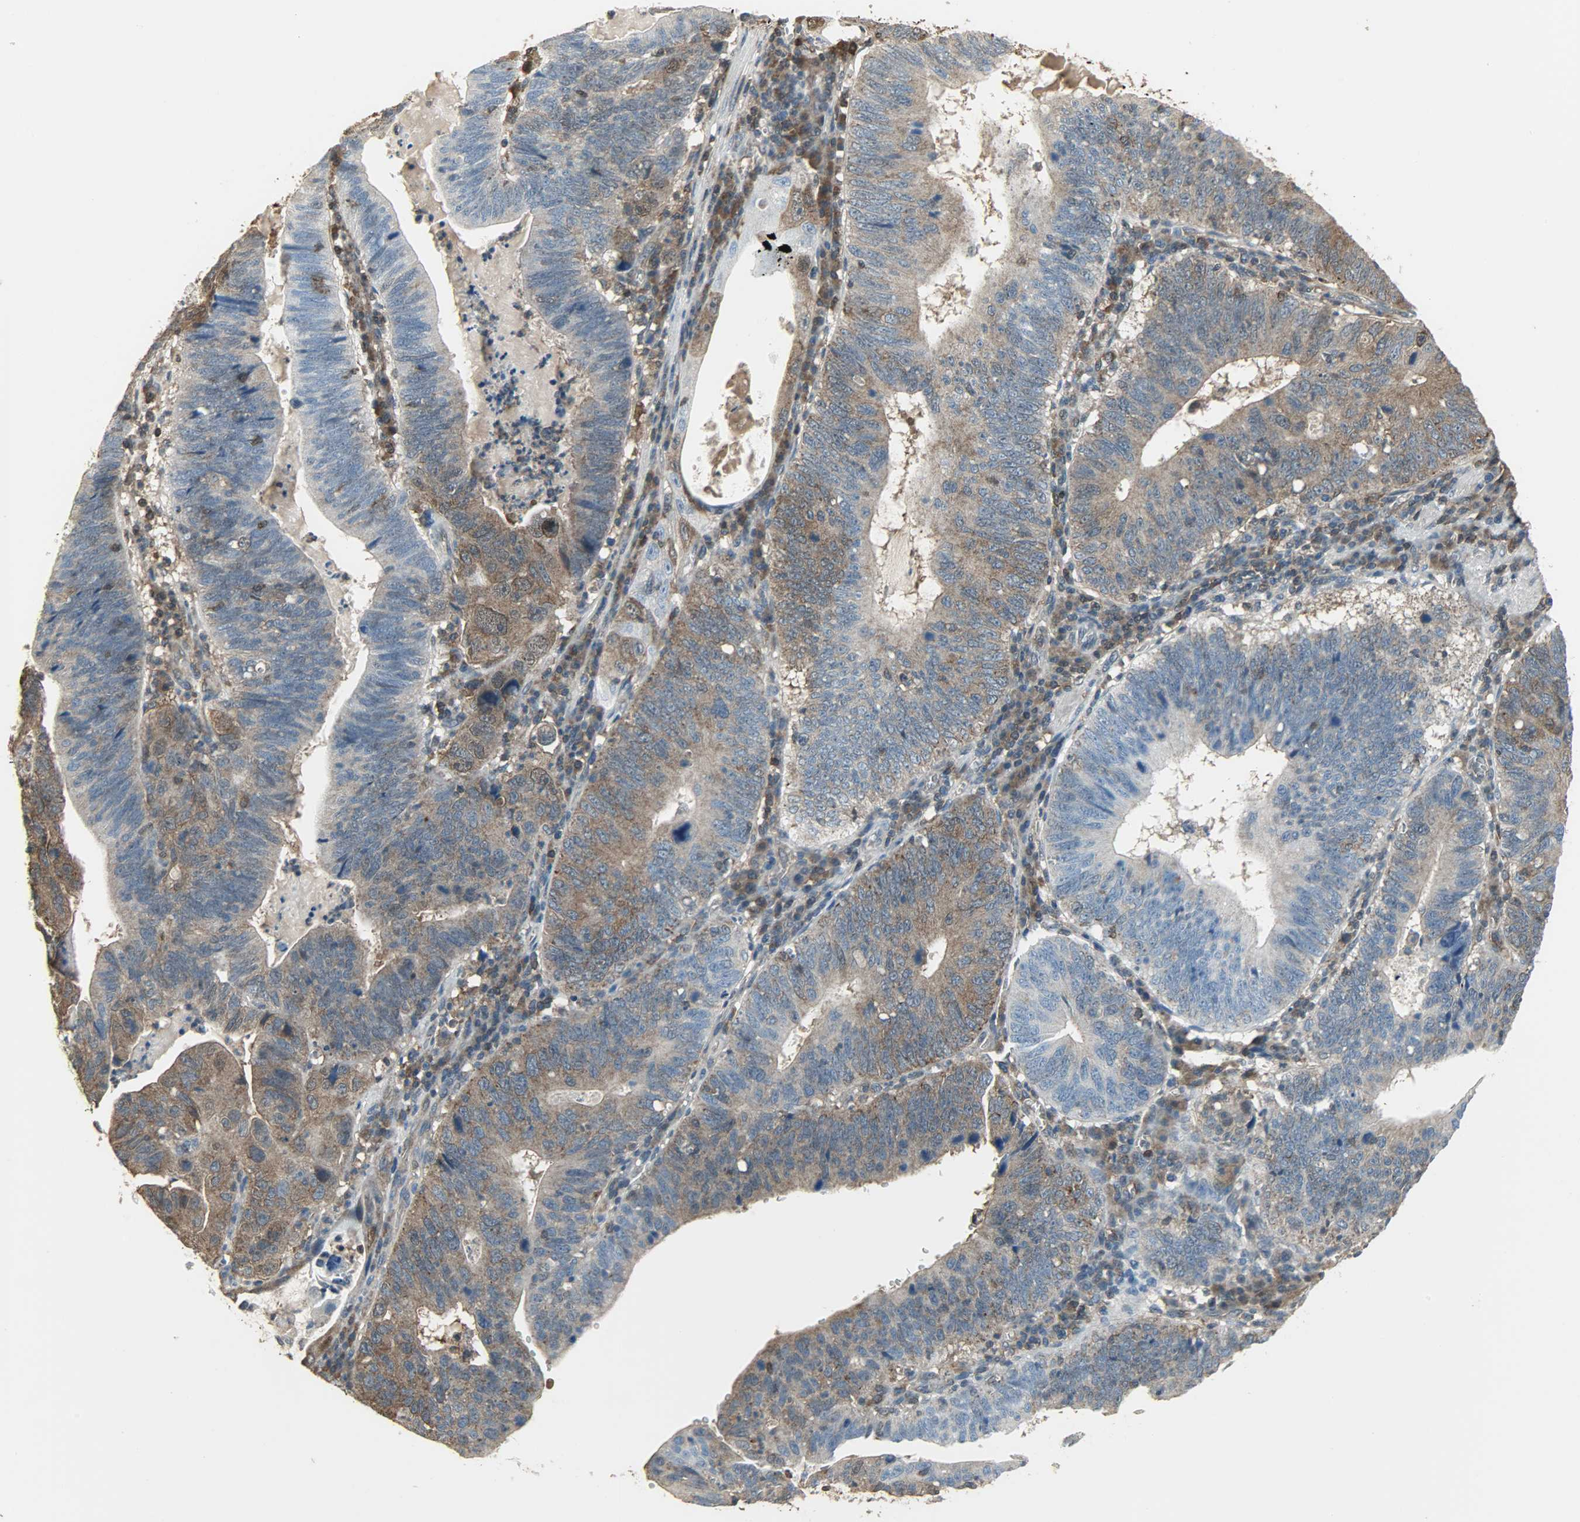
{"staining": {"intensity": "moderate", "quantity": ">75%", "location": "cytoplasmic/membranous"}, "tissue": "stomach cancer", "cell_type": "Tumor cells", "image_type": "cancer", "snomed": [{"axis": "morphology", "description": "Adenocarcinoma, NOS"}, {"axis": "topography", "description": "Stomach"}], "caption": "Tumor cells show medium levels of moderate cytoplasmic/membranous expression in approximately >75% of cells in adenocarcinoma (stomach). The staining was performed using DAB (3,3'-diaminobenzidine), with brown indicating positive protein expression. Nuclei are stained blue with hematoxylin.", "gene": "LDHB", "patient": {"sex": "male", "age": 59}}